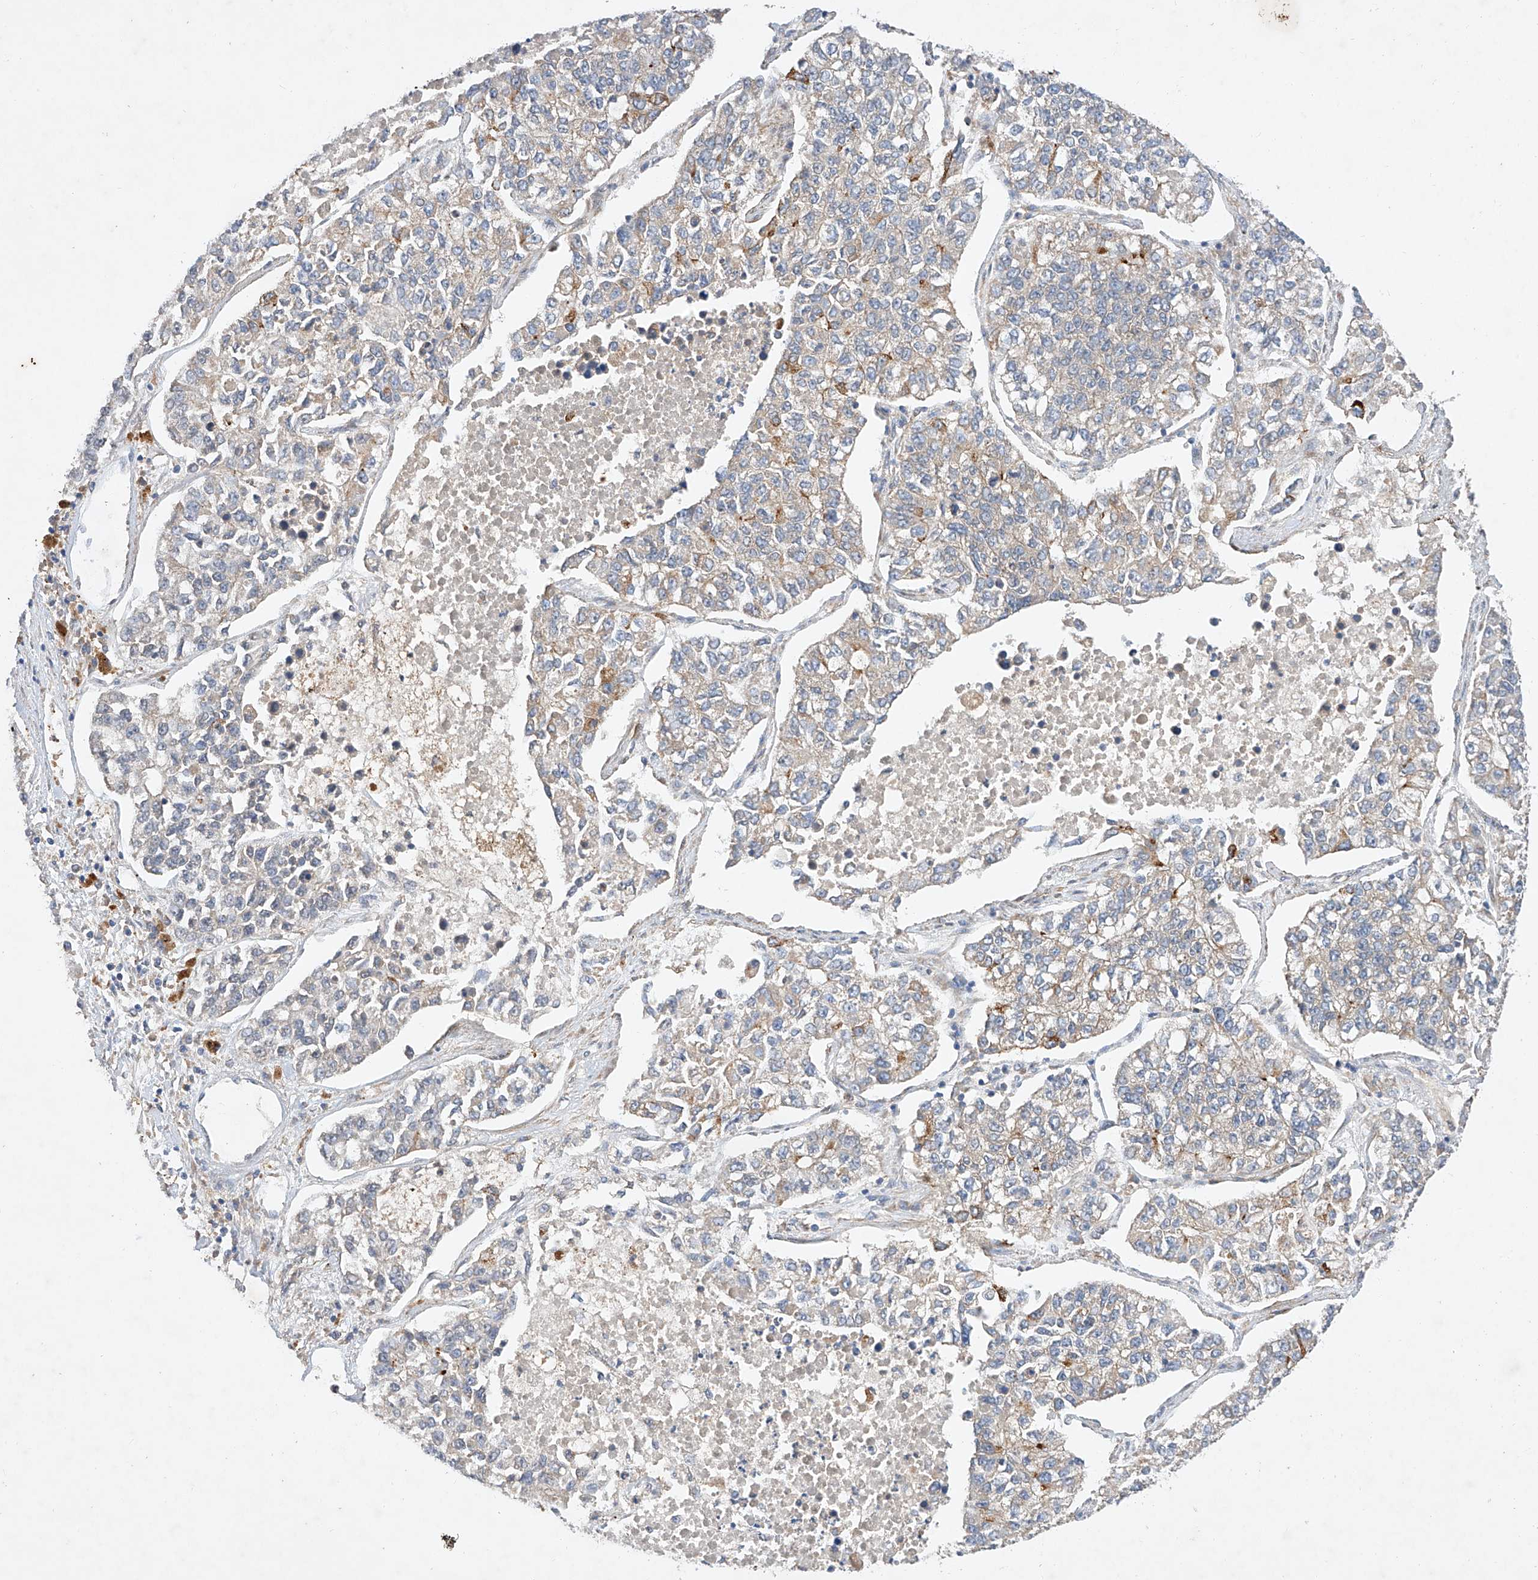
{"staining": {"intensity": "moderate", "quantity": "<25%", "location": "cytoplasmic/membranous"}, "tissue": "lung cancer", "cell_type": "Tumor cells", "image_type": "cancer", "snomed": [{"axis": "morphology", "description": "Adenocarcinoma, NOS"}, {"axis": "topography", "description": "Lung"}], "caption": "Immunohistochemistry (IHC) of lung adenocarcinoma demonstrates low levels of moderate cytoplasmic/membranous staining in approximately <25% of tumor cells.", "gene": "RAB23", "patient": {"sex": "male", "age": 49}}